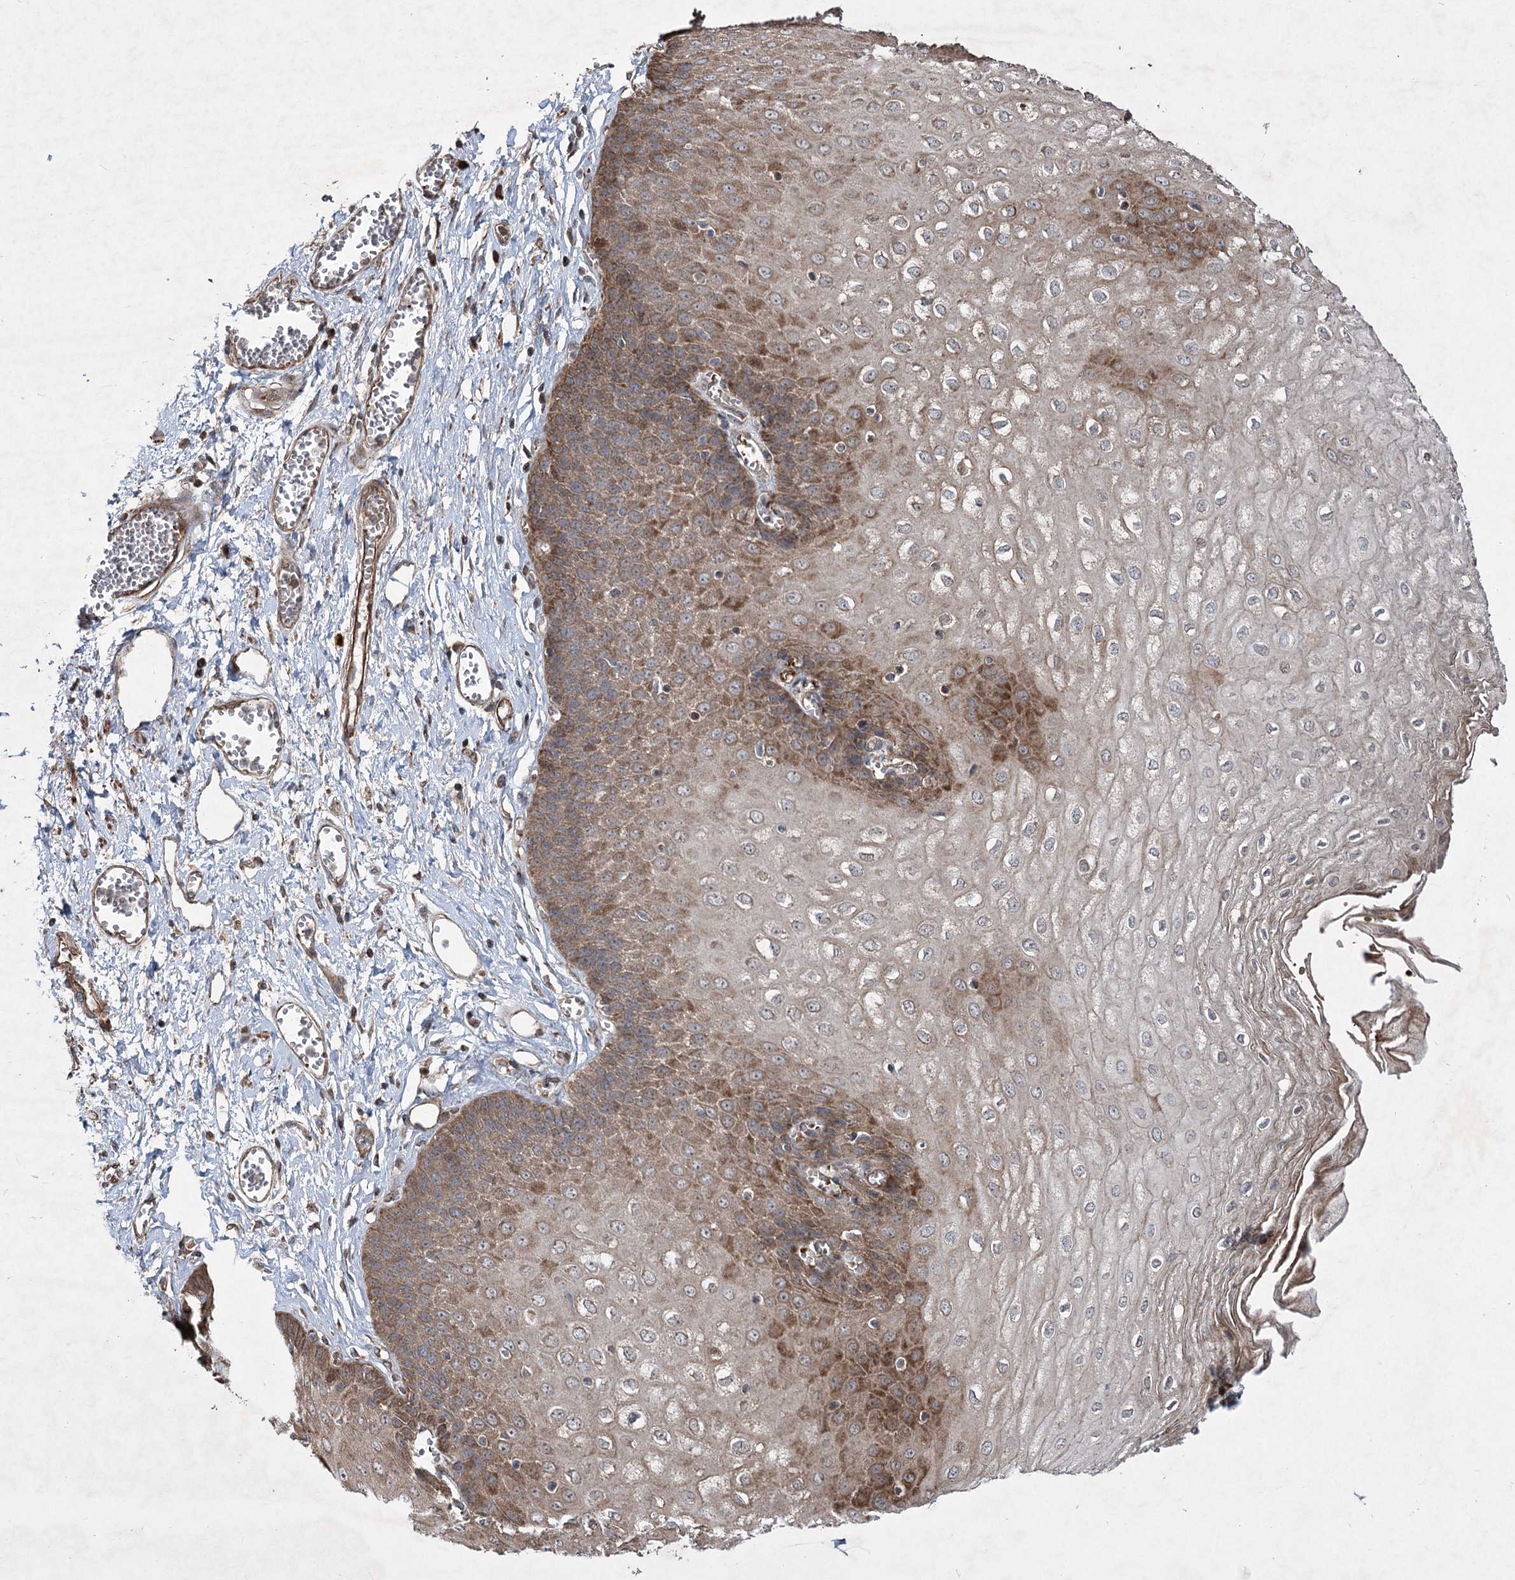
{"staining": {"intensity": "moderate", "quantity": ">75%", "location": "cytoplasmic/membranous"}, "tissue": "esophagus", "cell_type": "Squamous epithelial cells", "image_type": "normal", "snomed": [{"axis": "morphology", "description": "Normal tissue, NOS"}, {"axis": "topography", "description": "Esophagus"}], "caption": "Moderate cytoplasmic/membranous staining is appreciated in about >75% of squamous epithelial cells in unremarkable esophagus. Ihc stains the protein of interest in brown and the nuclei are stained blue.", "gene": "SERINC5", "patient": {"sex": "male", "age": 60}}